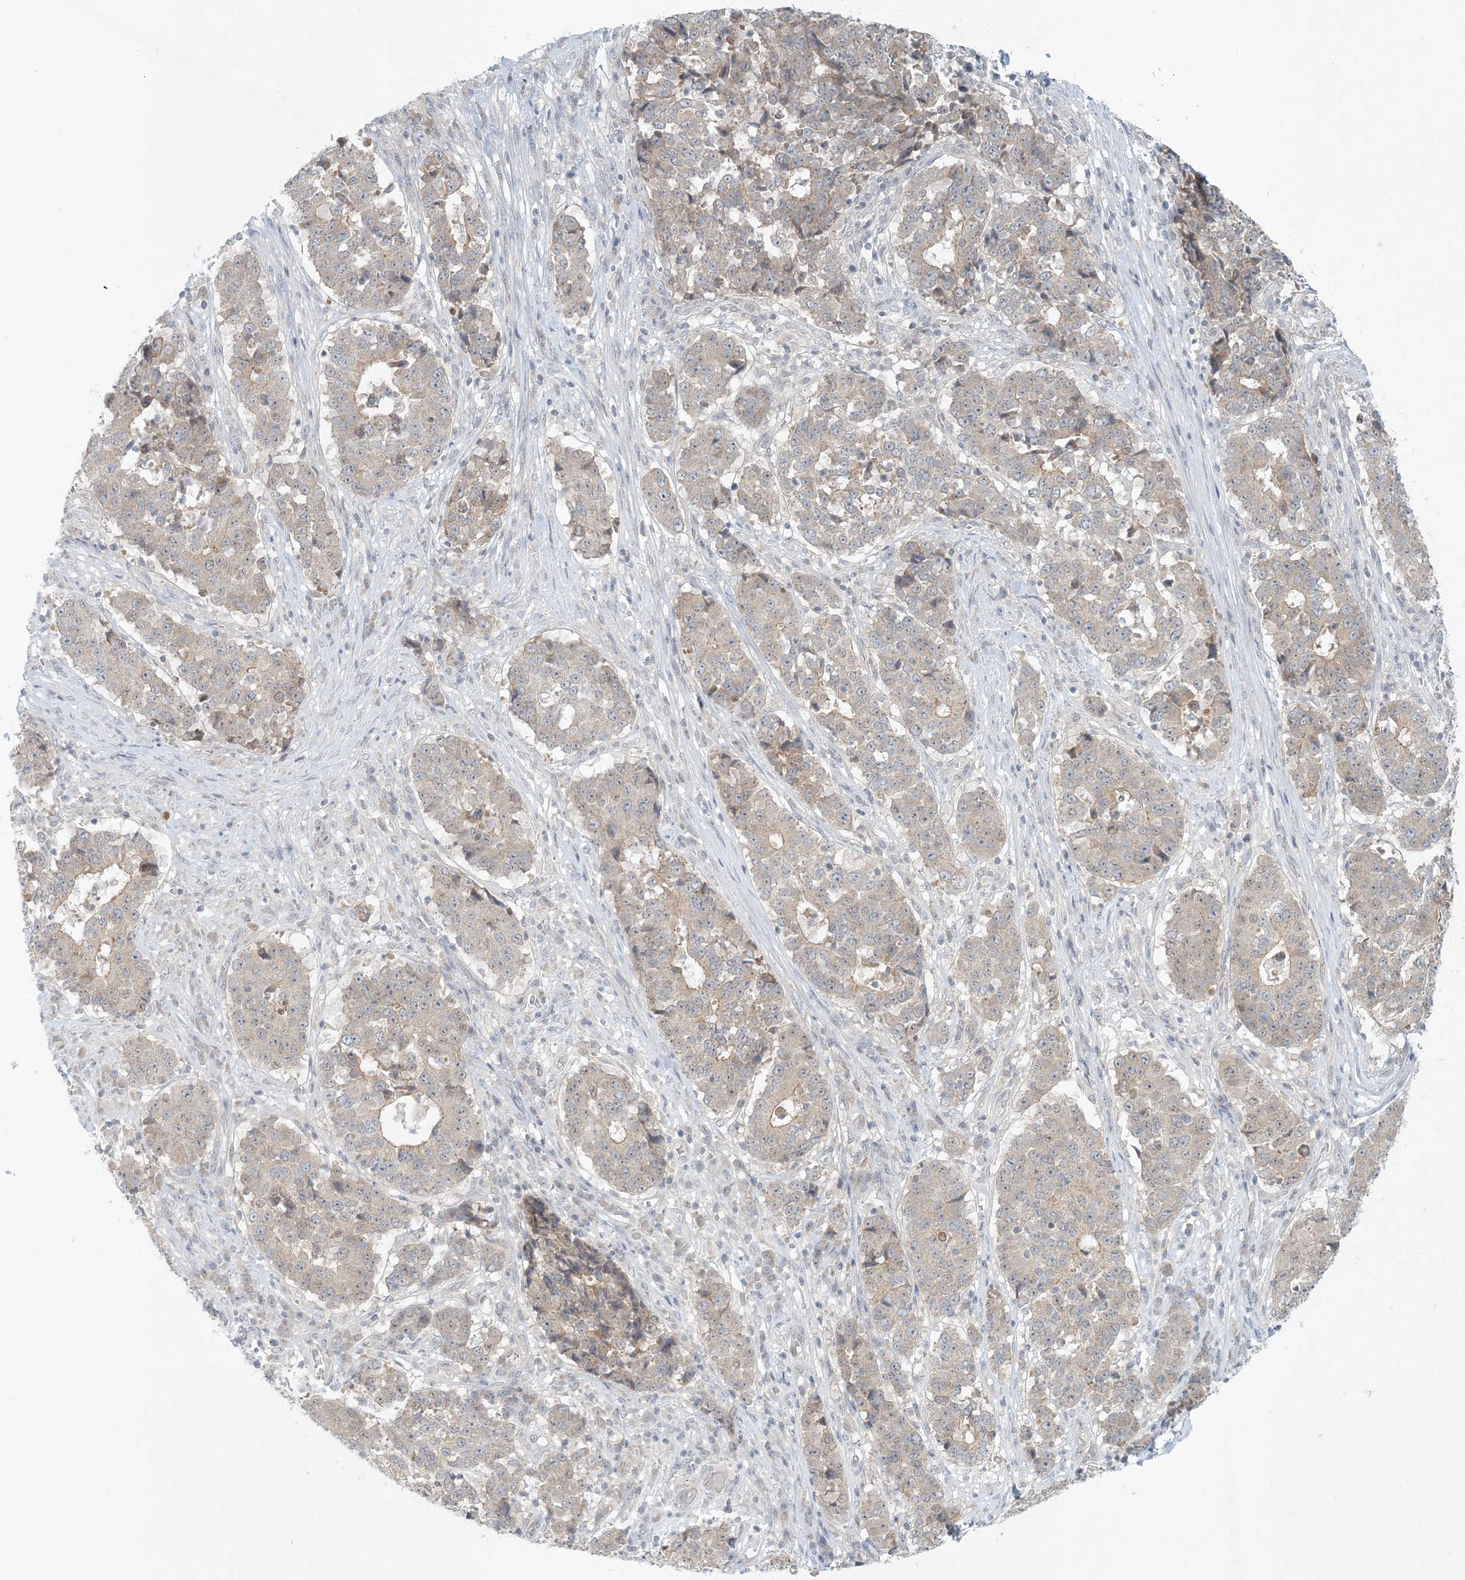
{"staining": {"intensity": "weak", "quantity": "25%-75%", "location": "cytoplasmic/membranous"}, "tissue": "stomach cancer", "cell_type": "Tumor cells", "image_type": "cancer", "snomed": [{"axis": "morphology", "description": "Adenocarcinoma, NOS"}, {"axis": "topography", "description": "Stomach"}], "caption": "Stomach adenocarcinoma was stained to show a protein in brown. There is low levels of weak cytoplasmic/membranous positivity in about 25%-75% of tumor cells.", "gene": "OBI1", "patient": {"sex": "male", "age": 59}}